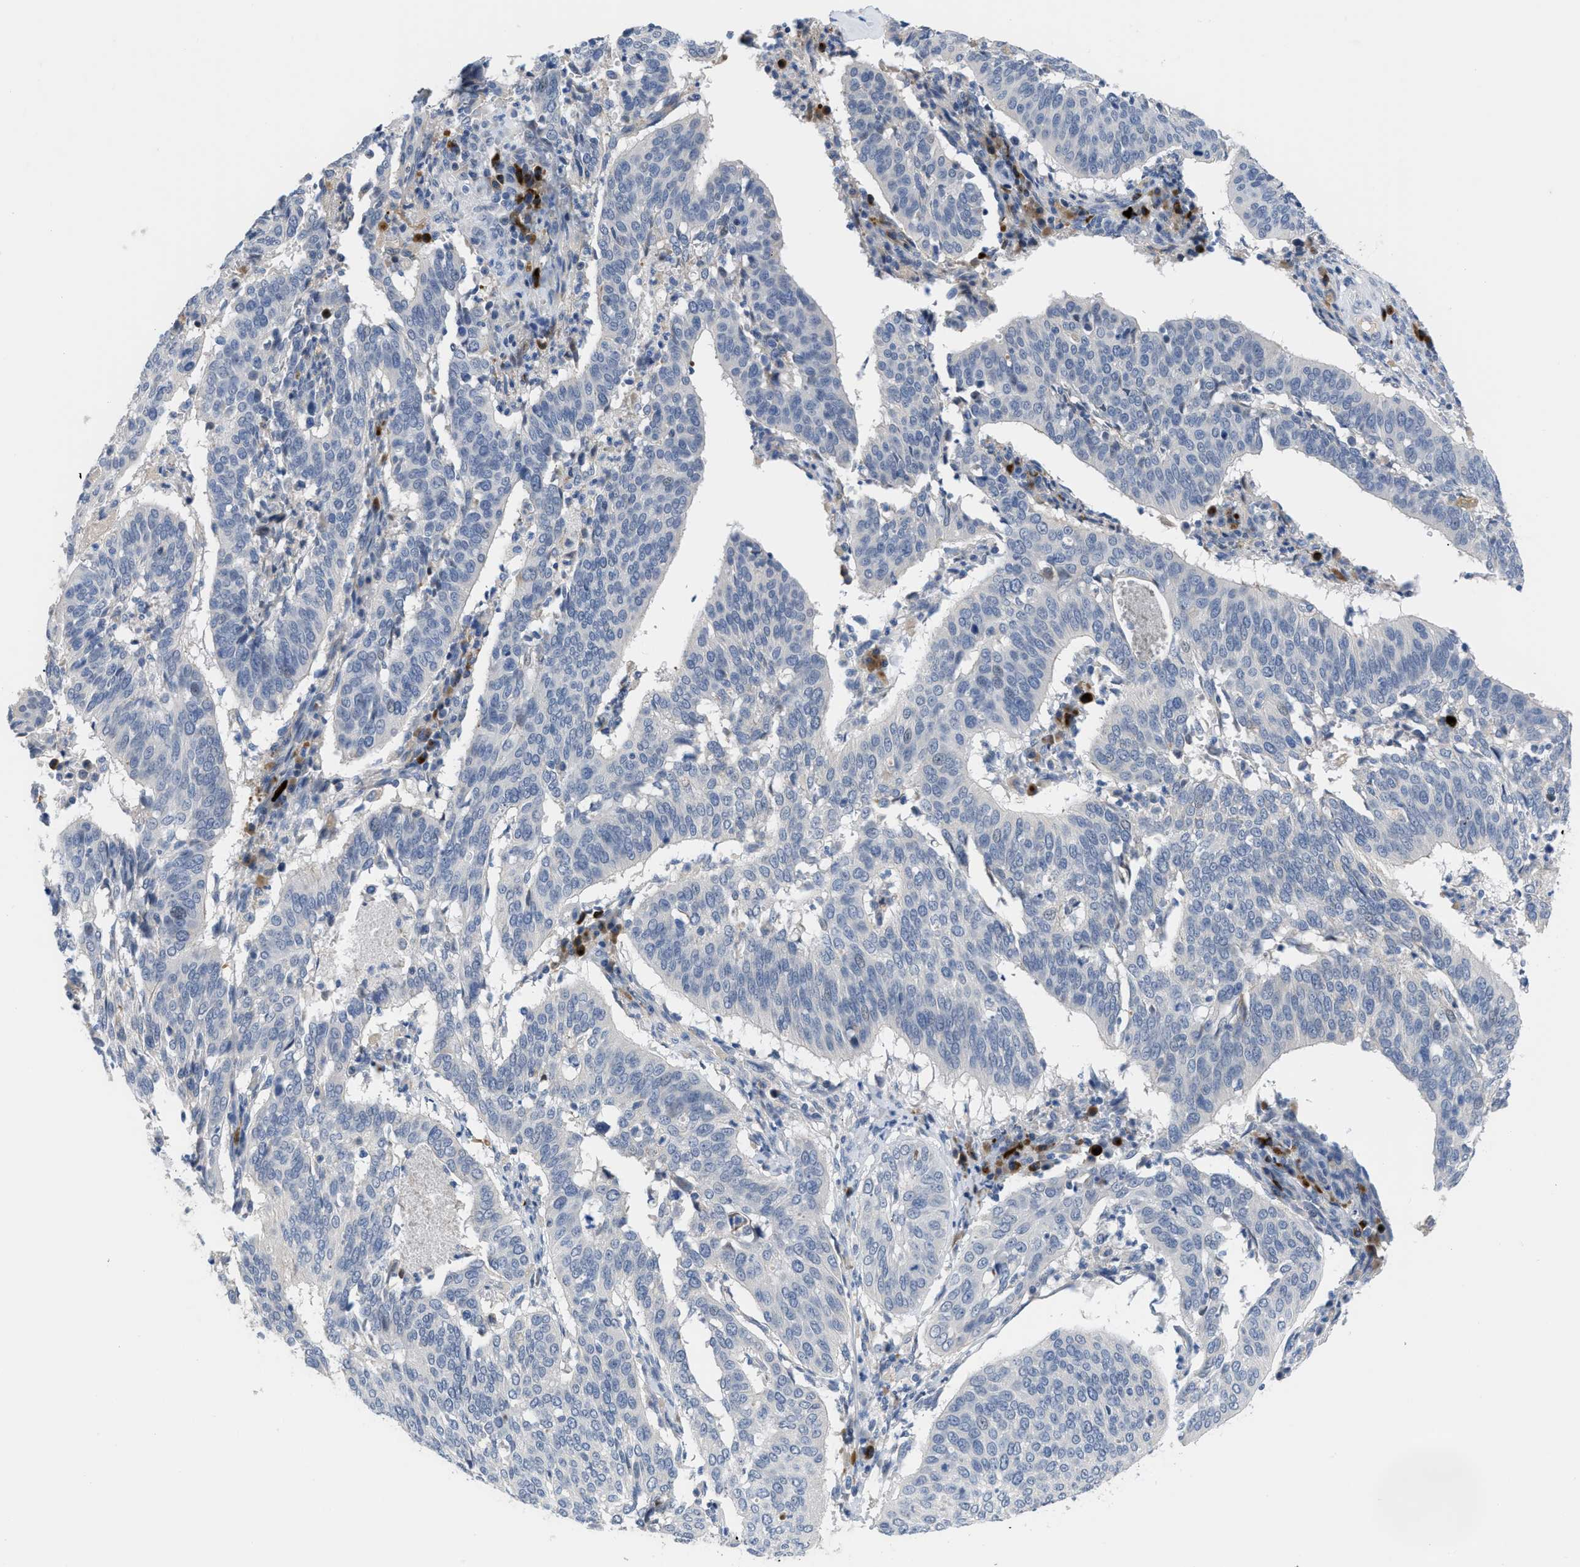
{"staining": {"intensity": "negative", "quantity": "none", "location": "none"}, "tissue": "cervical cancer", "cell_type": "Tumor cells", "image_type": "cancer", "snomed": [{"axis": "morphology", "description": "Normal tissue, NOS"}, {"axis": "morphology", "description": "Squamous cell carcinoma, NOS"}, {"axis": "topography", "description": "Cervix"}], "caption": "Tumor cells are negative for protein expression in human cervical cancer (squamous cell carcinoma).", "gene": "OR9K2", "patient": {"sex": "female", "age": 39}}